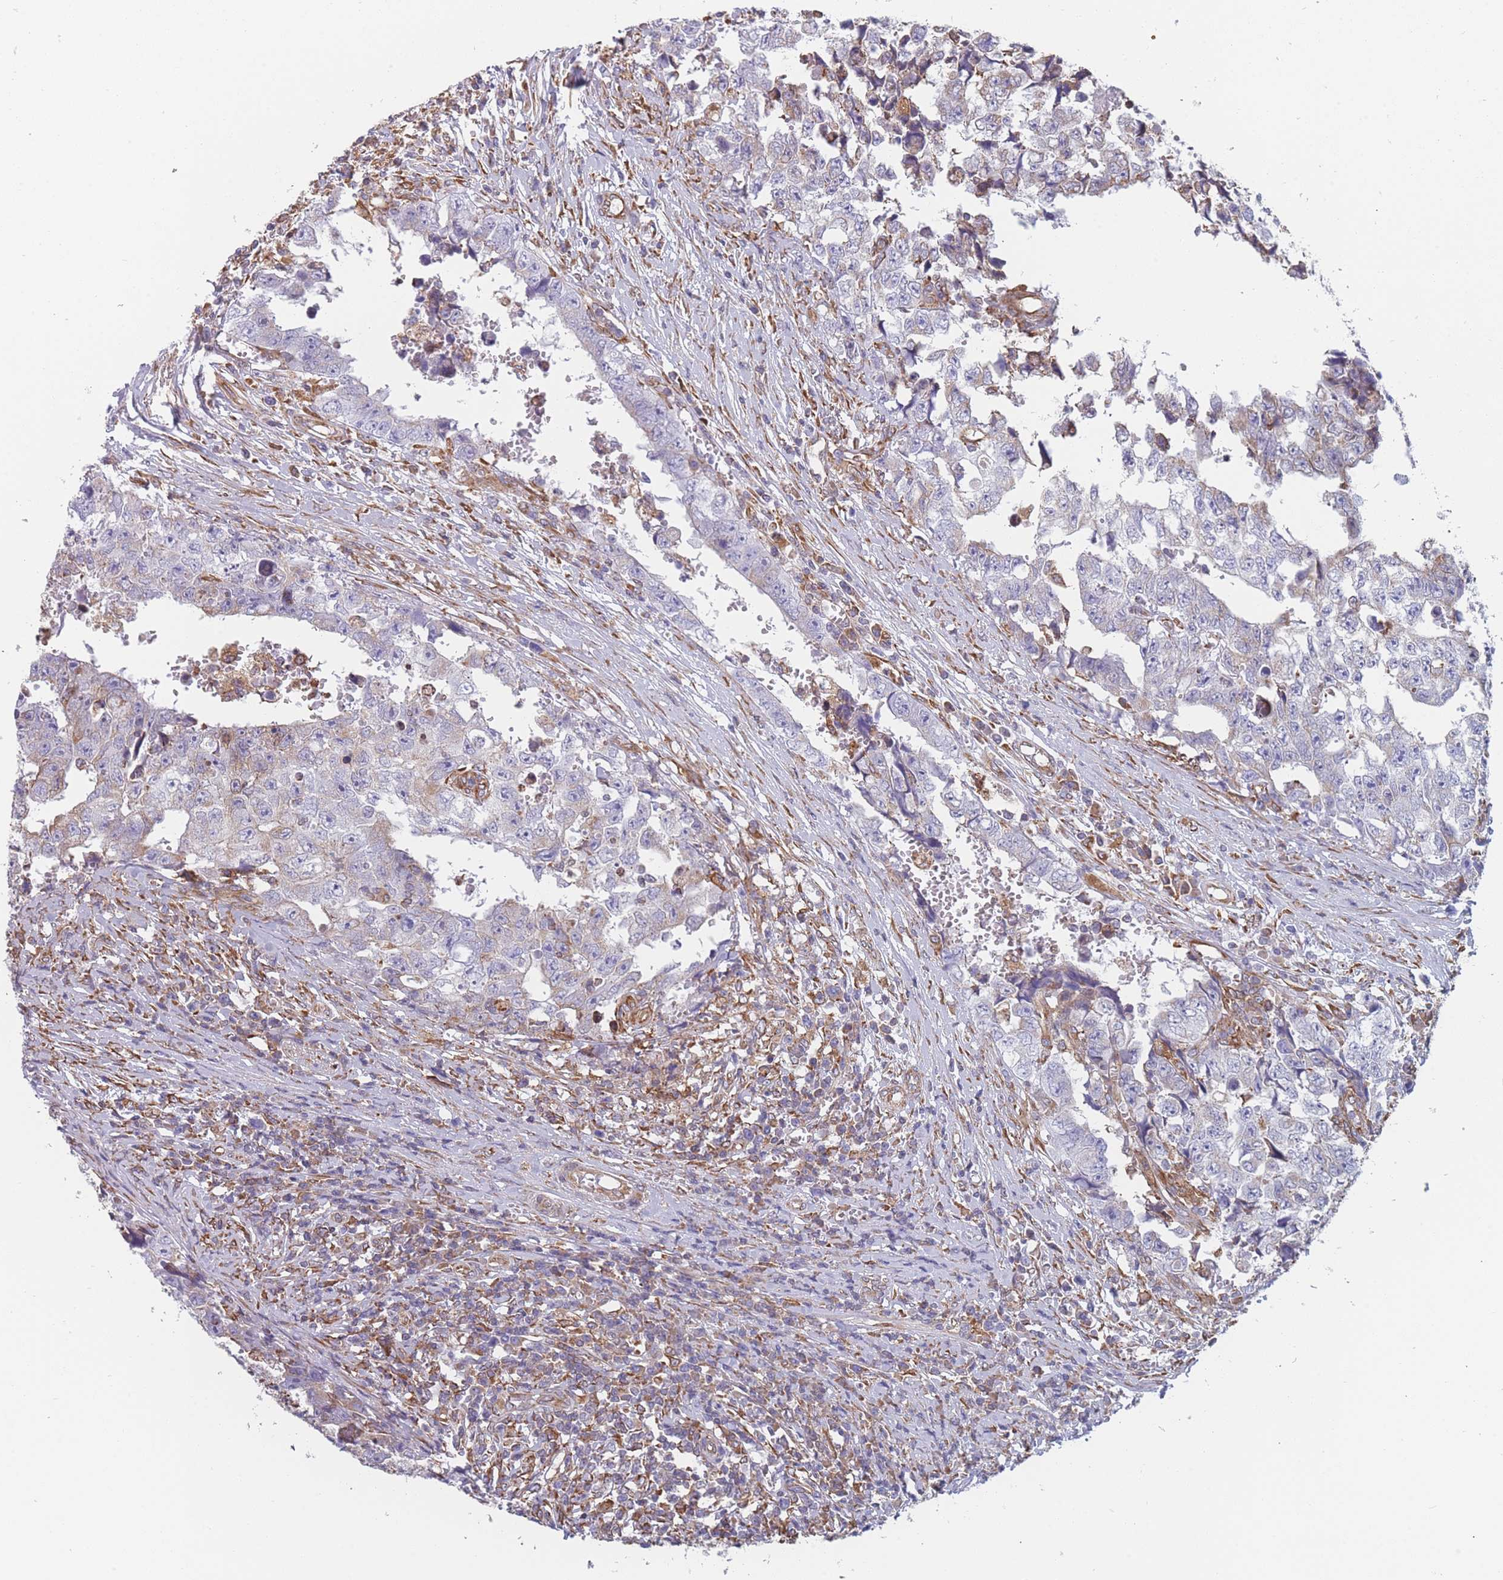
{"staining": {"intensity": "weak", "quantity": "<25%", "location": "cytoplasmic/membranous"}, "tissue": "testis cancer", "cell_type": "Tumor cells", "image_type": "cancer", "snomed": [{"axis": "morphology", "description": "Carcinoma, Embryonal, NOS"}, {"axis": "topography", "description": "Testis"}], "caption": "IHC of human testis cancer shows no staining in tumor cells. (IHC, brightfield microscopy, high magnification).", "gene": "OR7C2", "patient": {"sex": "male", "age": 25}}